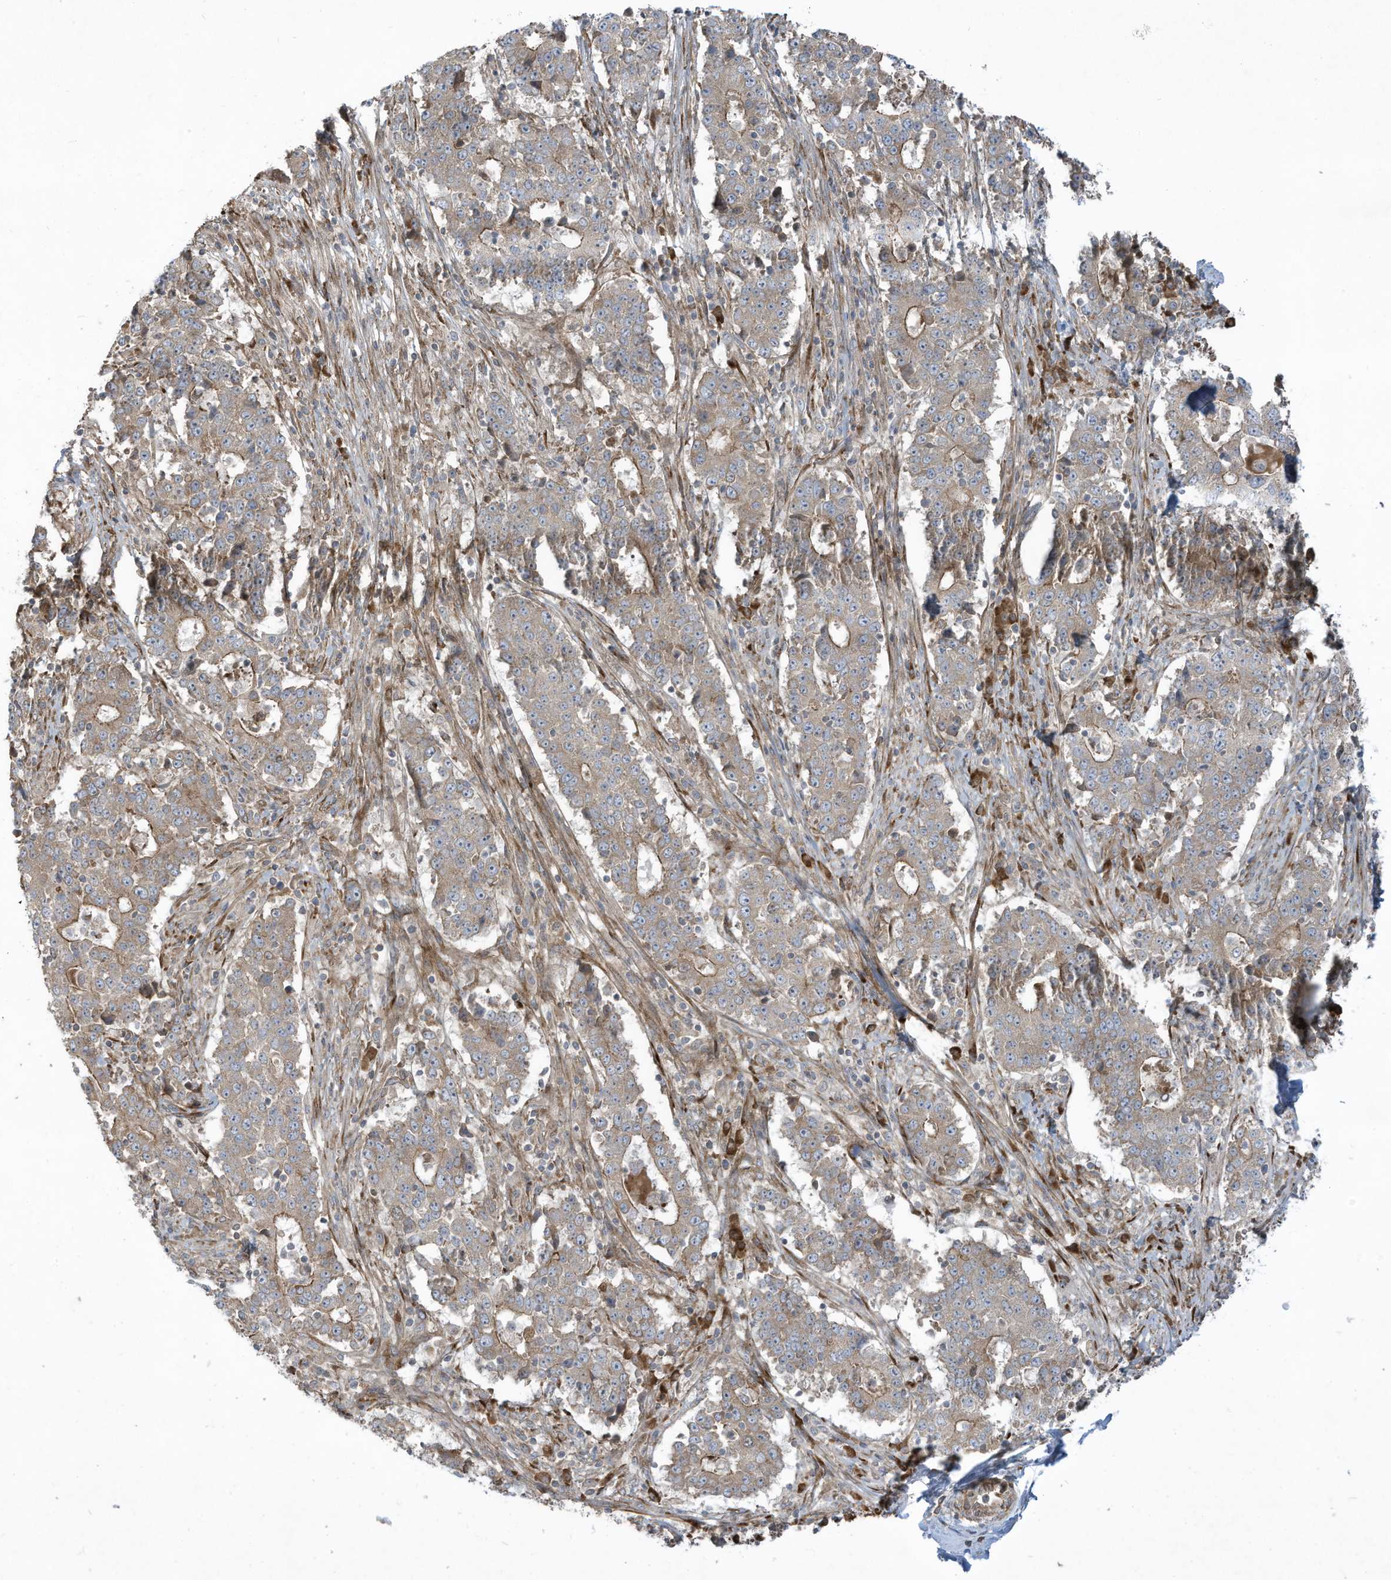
{"staining": {"intensity": "weak", "quantity": "25%-75%", "location": "cytoplasmic/membranous"}, "tissue": "stomach cancer", "cell_type": "Tumor cells", "image_type": "cancer", "snomed": [{"axis": "morphology", "description": "Adenocarcinoma, NOS"}, {"axis": "topography", "description": "Stomach"}], "caption": "High-power microscopy captured an immunohistochemistry photomicrograph of stomach adenocarcinoma, revealing weak cytoplasmic/membranous staining in approximately 25%-75% of tumor cells.", "gene": "DDIT4", "patient": {"sex": "male", "age": 59}}